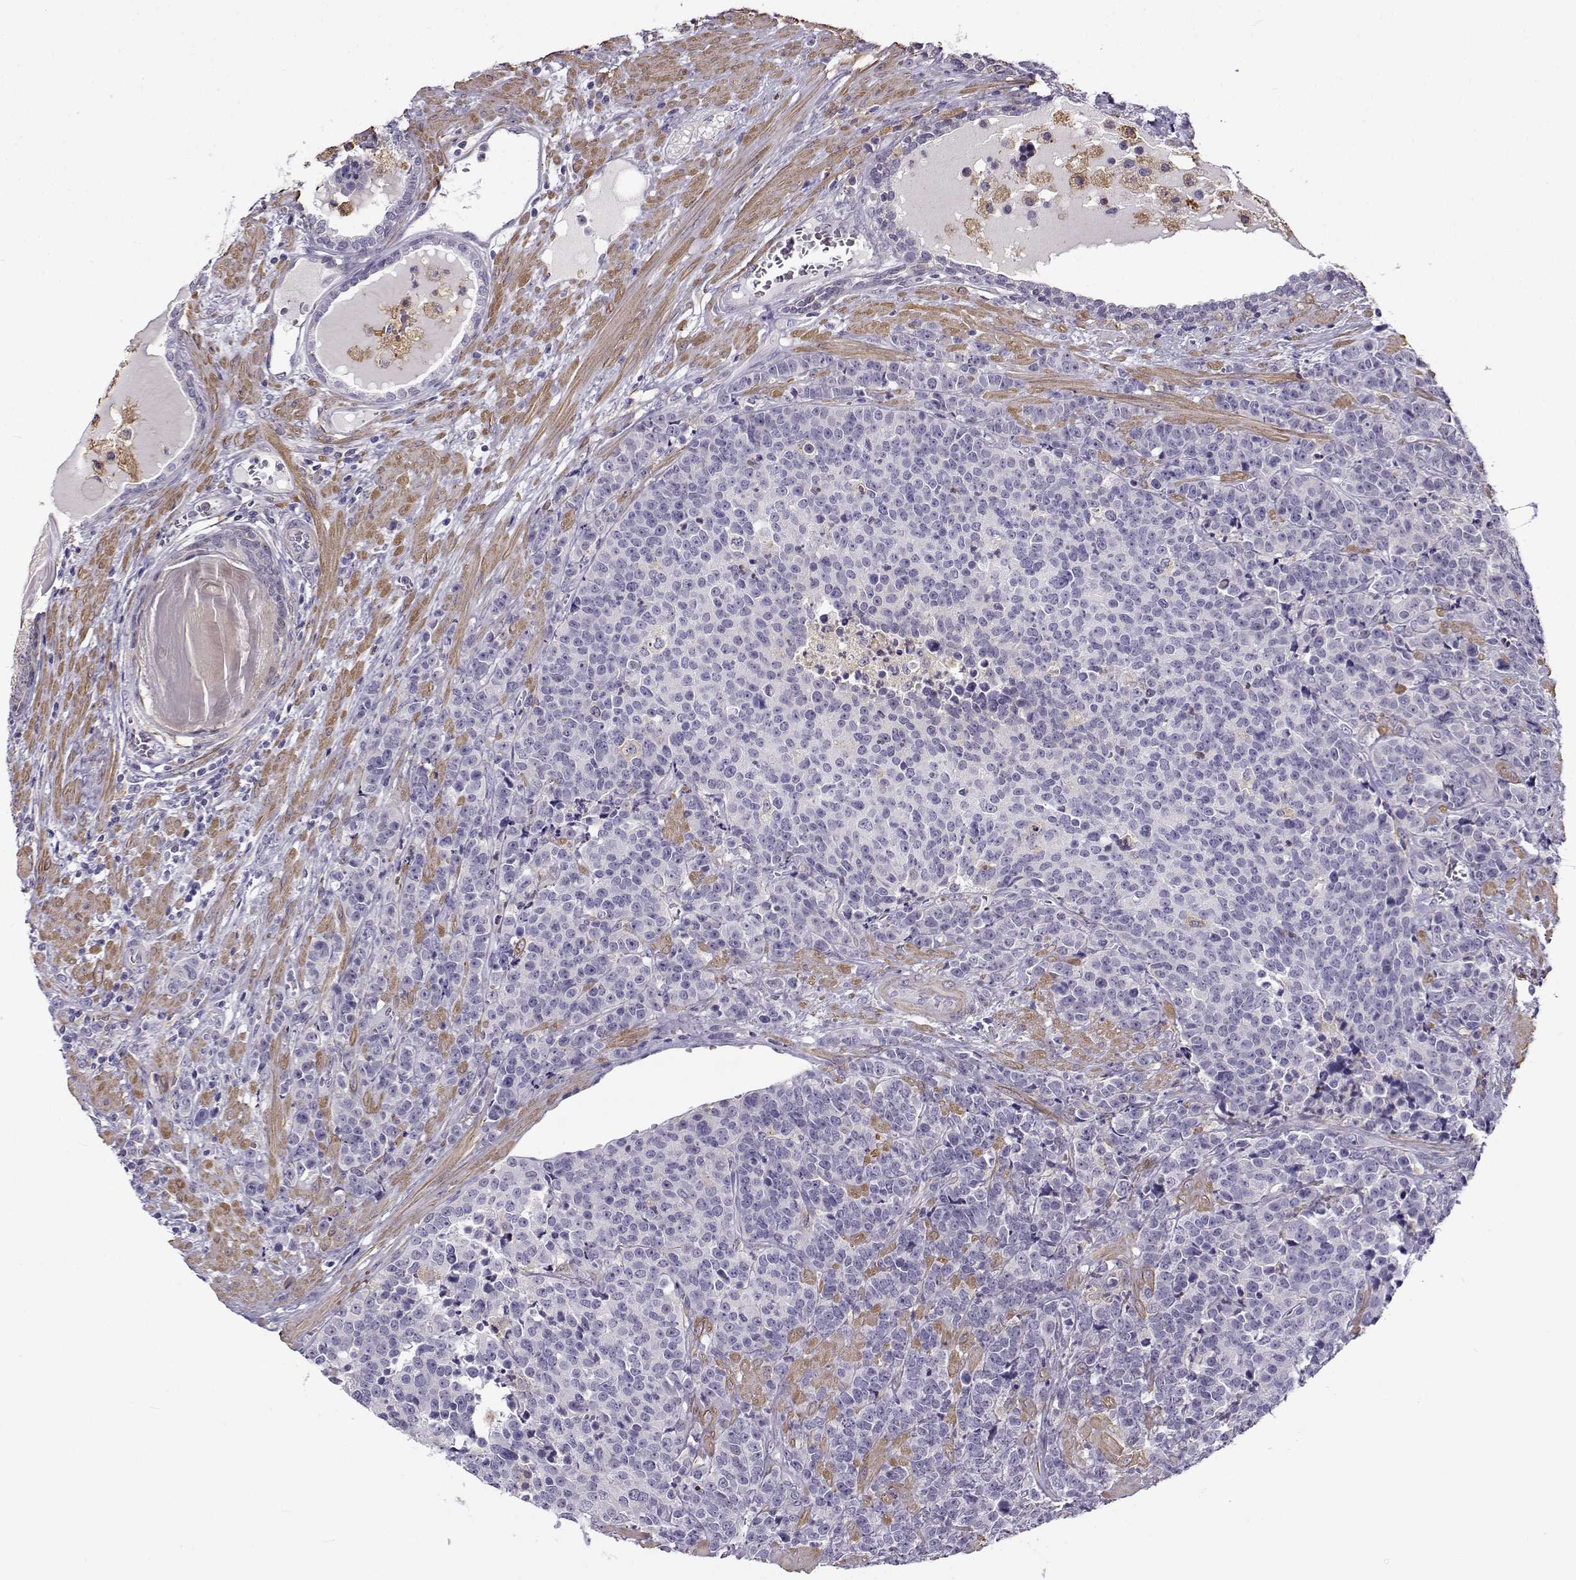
{"staining": {"intensity": "negative", "quantity": "none", "location": "none"}, "tissue": "prostate cancer", "cell_type": "Tumor cells", "image_type": "cancer", "snomed": [{"axis": "morphology", "description": "Adenocarcinoma, NOS"}, {"axis": "topography", "description": "Prostate"}], "caption": "IHC micrograph of prostate cancer stained for a protein (brown), which reveals no expression in tumor cells.", "gene": "UCP3", "patient": {"sex": "male", "age": 67}}